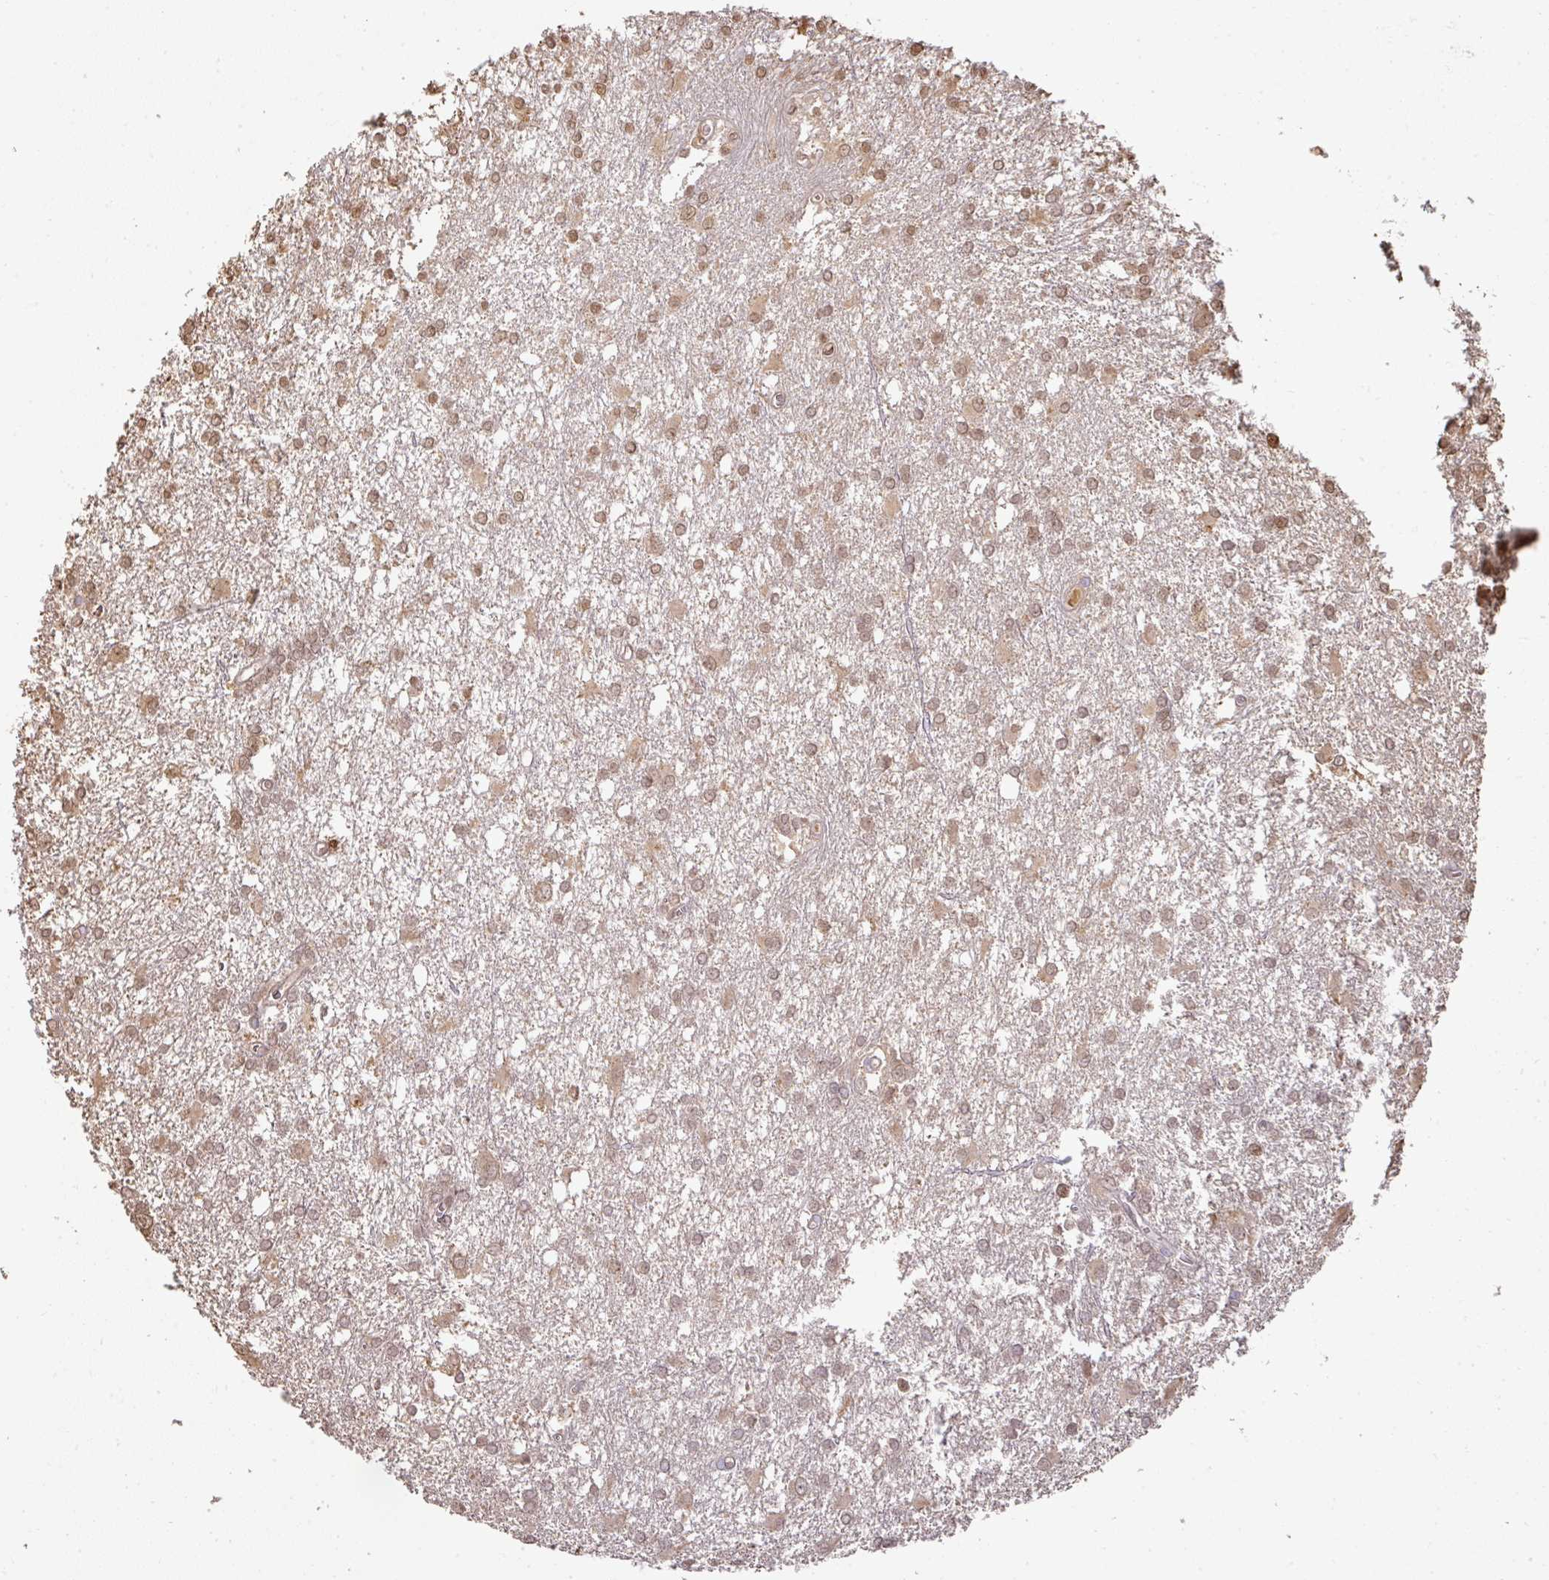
{"staining": {"intensity": "moderate", "quantity": "<25%", "location": "nuclear"}, "tissue": "glioma", "cell_type": "Tumor cells", "image_type": "cancer", "snomed": [{"axis": "morphology", "description": "Glioma, malignant, High grade"}, {"axis": "topography", "description": "Brain"}], "caption": "Immunohistochemical staining of human glioma reveals moderate nuclear protein positivity in about <25% of tumor cells.", "gene": "CCZ1", "patient": {"sex": "male", "age": 48}}